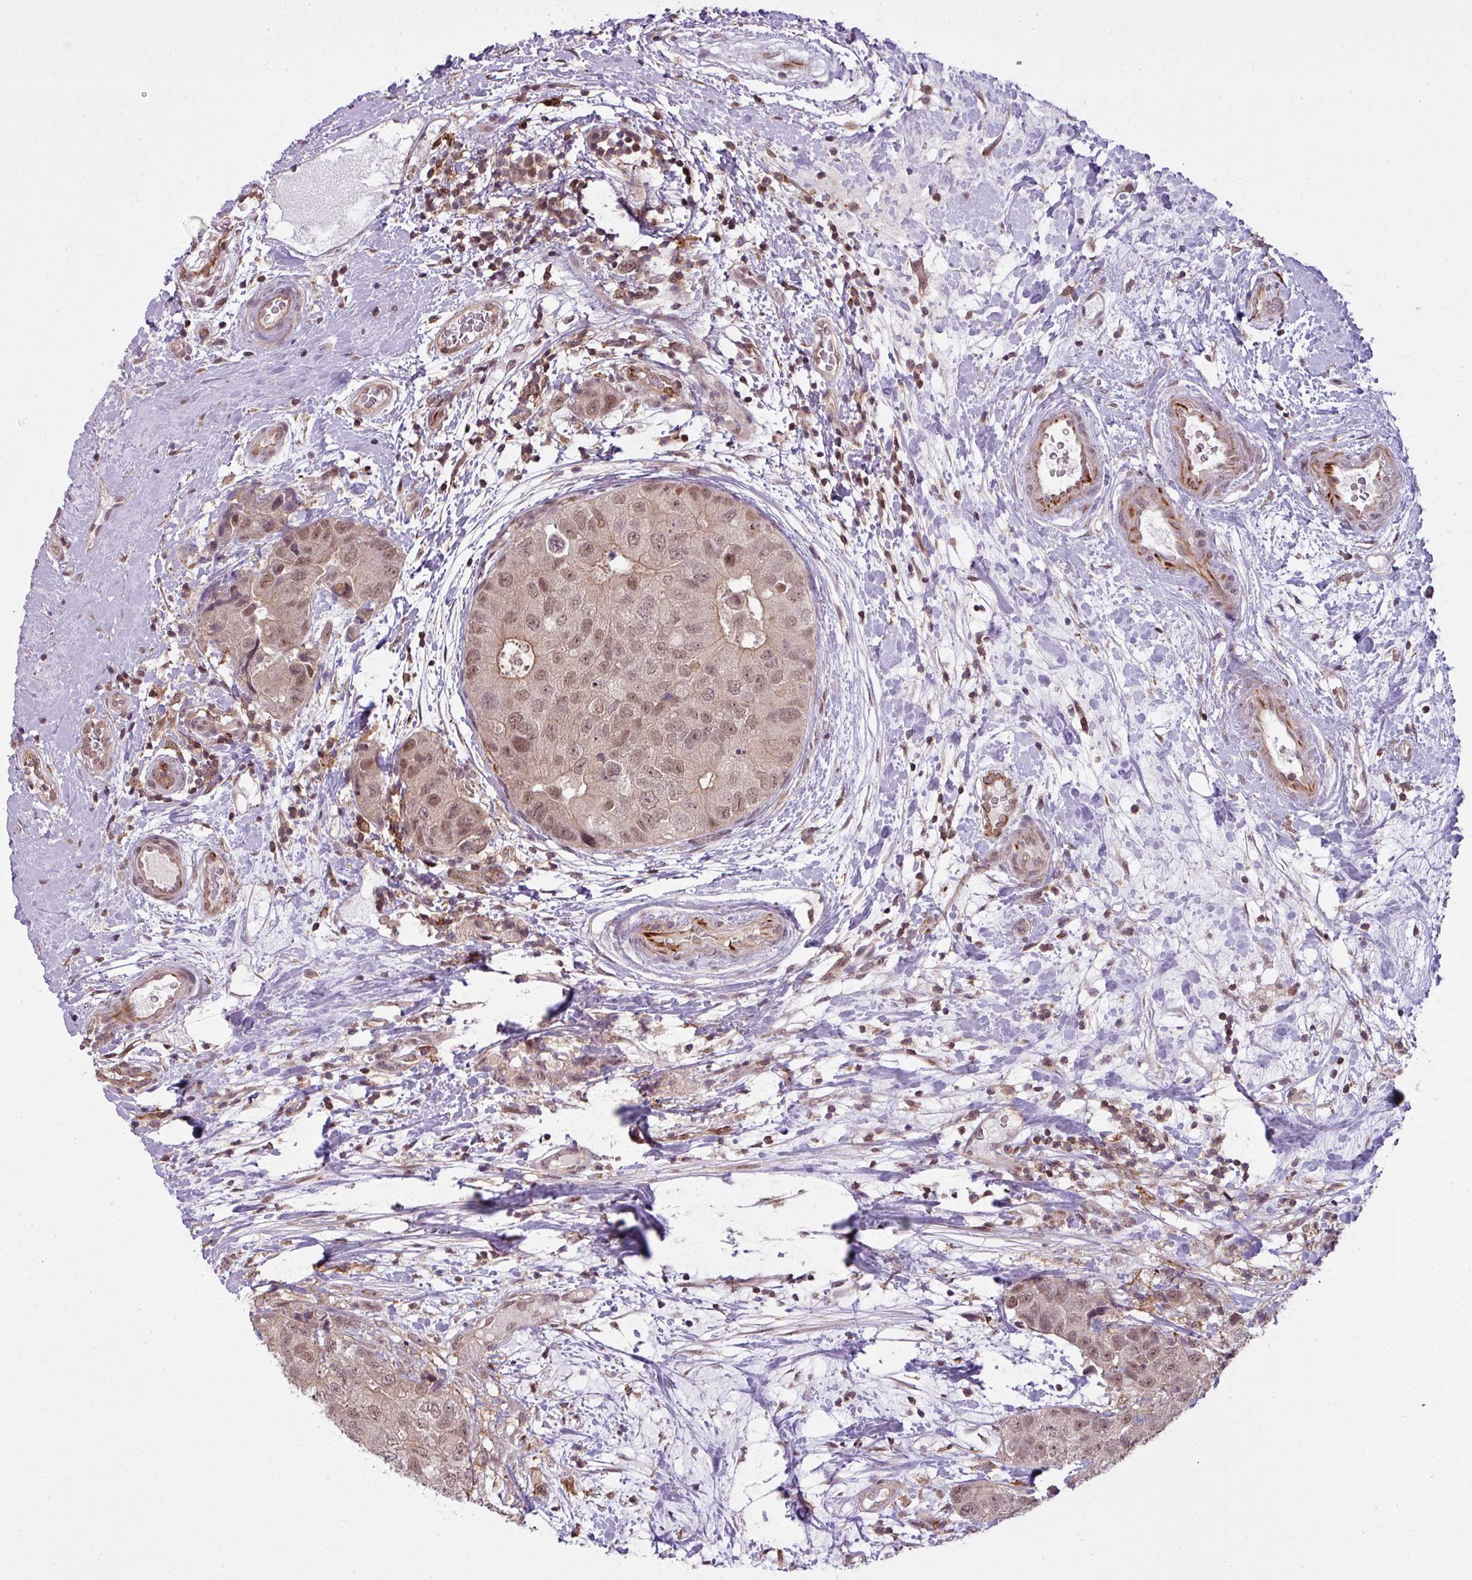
{"staining": {"intensity": "weak", "quantity": ">75%", "location": "nuclear"}, "tissue": "breast cancer", "cell_type": "Tumor cells", "image_type": "cancer", "snomed": [{"axis": "morphology", "description": "Duct carcinoma"}, {"axis": "topography", "description": "Breast"}], "caption": "A high-resolution histopathology image shows IHC staining of invasive ductal carcinoma (breast), which displays weak nuclear positivity in approximately >75% of tumor cells.", "gene": "ZC2HC1C", "patient": {"sex": "female", "age": 62}}